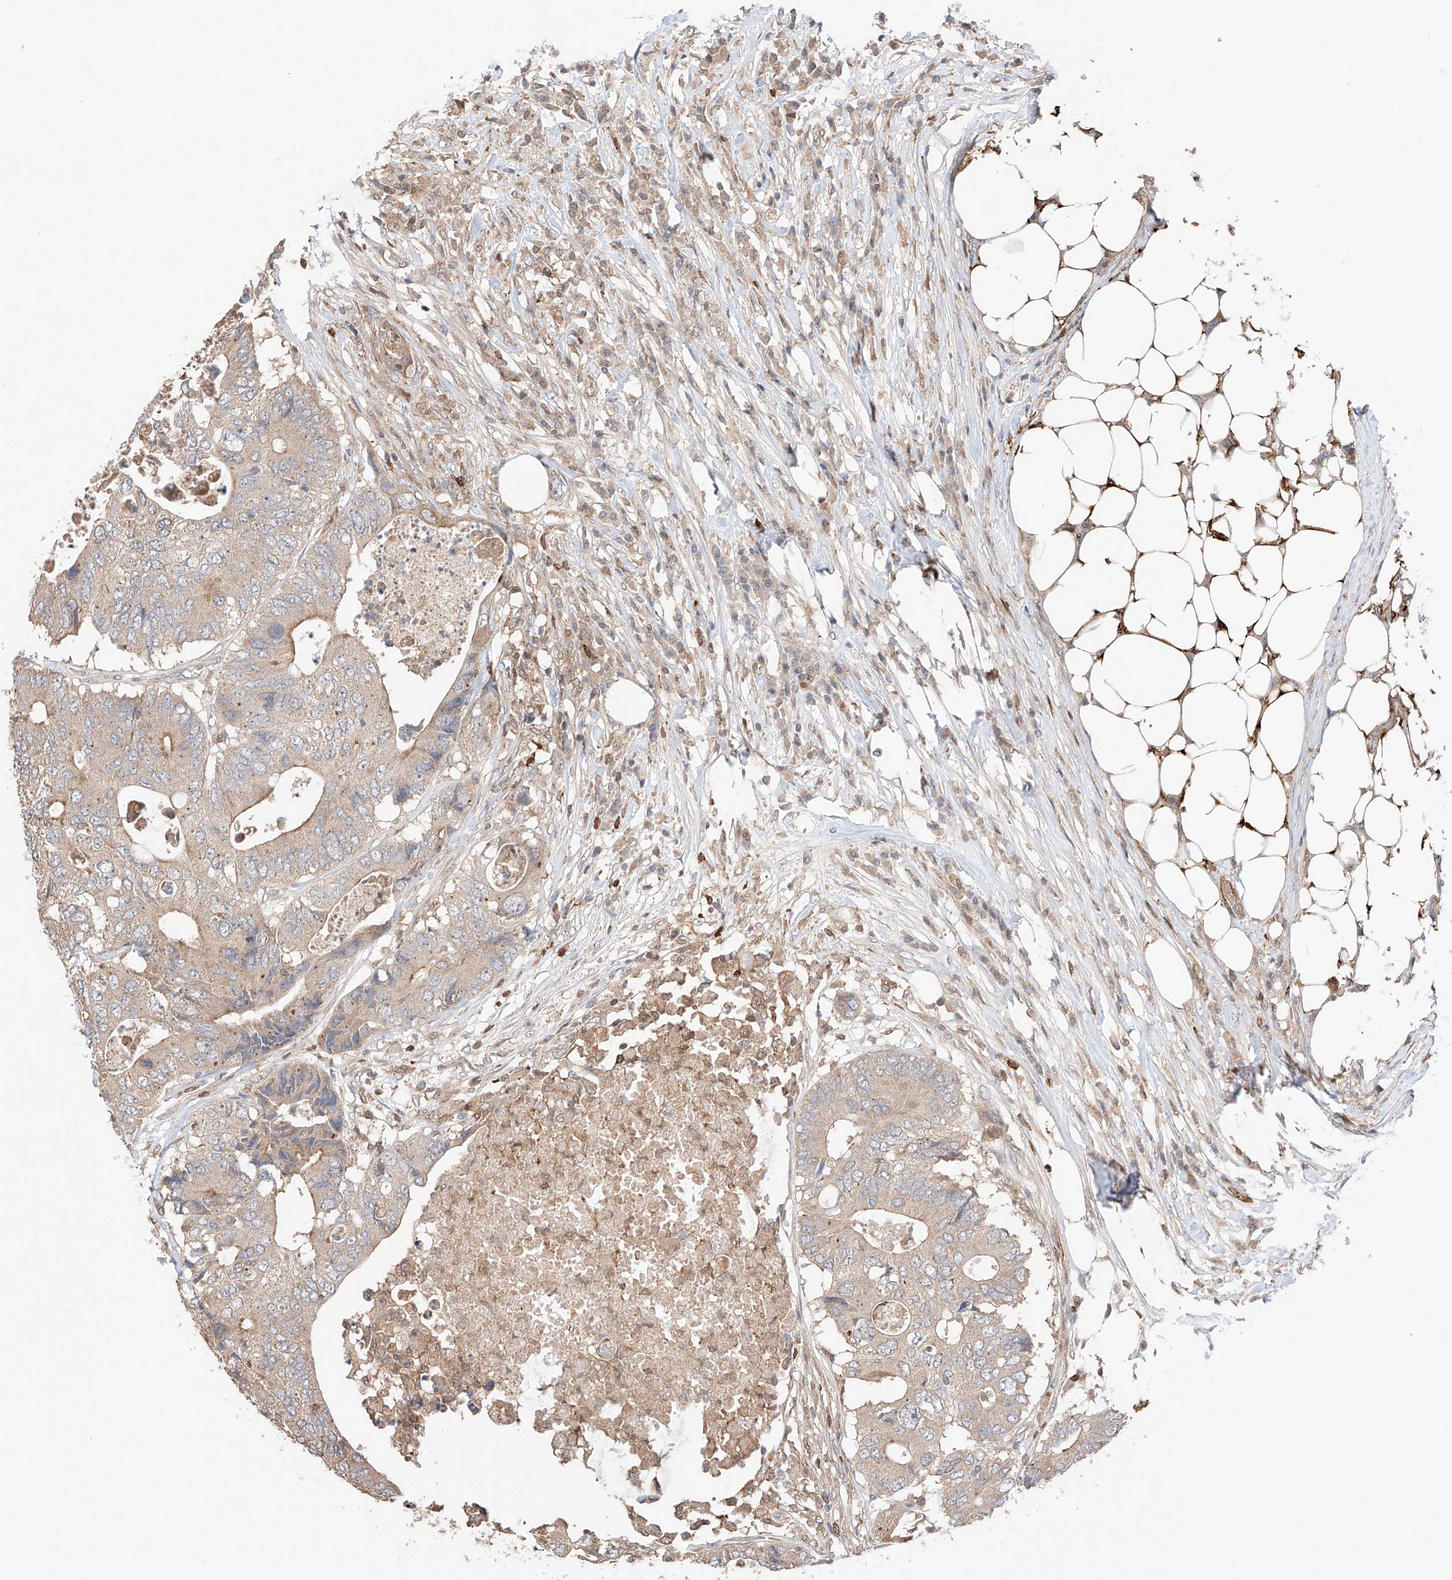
{"staining": {"intensity": "weak", "quantity": "25%-75%", "location": "cytoplasmic/membranous"}, "tissue": "colorectal cancer", "cell_type": "Tumor cells", "image_type": "cancer", "snomed": [{"axis": "morphology", "description": "Adenocarcinoma, NOS"}, {"axis": "topography", "description": "Colon"}], "caption": "Brown immunohistochemical staining in colorectal cancer exhibits weak cytoplasmic/membranous expression in about 25%-75% of tumor cells. (IHC, brightfield microscopy, high magnification).", "gene": "IGSF22", "patient": {"sex": "male", "age": 71}}